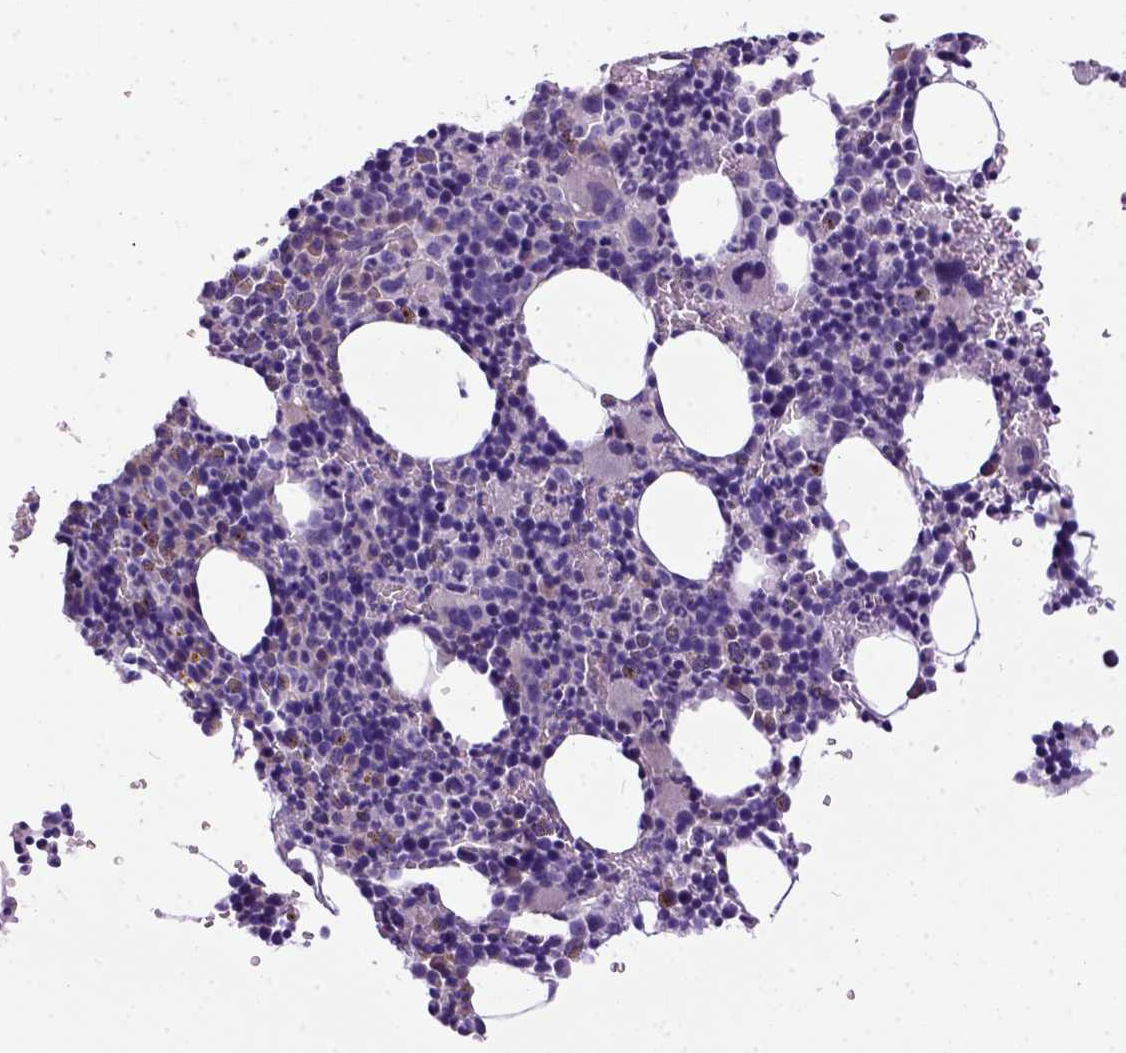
{"staining": {"intensity": "moderate", "quantity": "<25%", "location": "cytoplasmic/membranous"}, "tissue": "bone marrow", "cell_type": "Hematopoietic cells", "image_type": "normal", "snomed": [{"axis": "morphology", "description": "Normal tissue, NOS"}, {"axis": "topography", "description": "Bone marrow"}], "caption": "Immunohistochemical staining of unremarkable bone marrow exhibits low levels of moderate cytoplasmic/membranous staining in approximately <25% of hematopoietic cells. (brown staining indicates protein expression, while blue staining denotes nuclei).", "gene": "NEK5", "patient": {"sex": "male", "age": 63}}